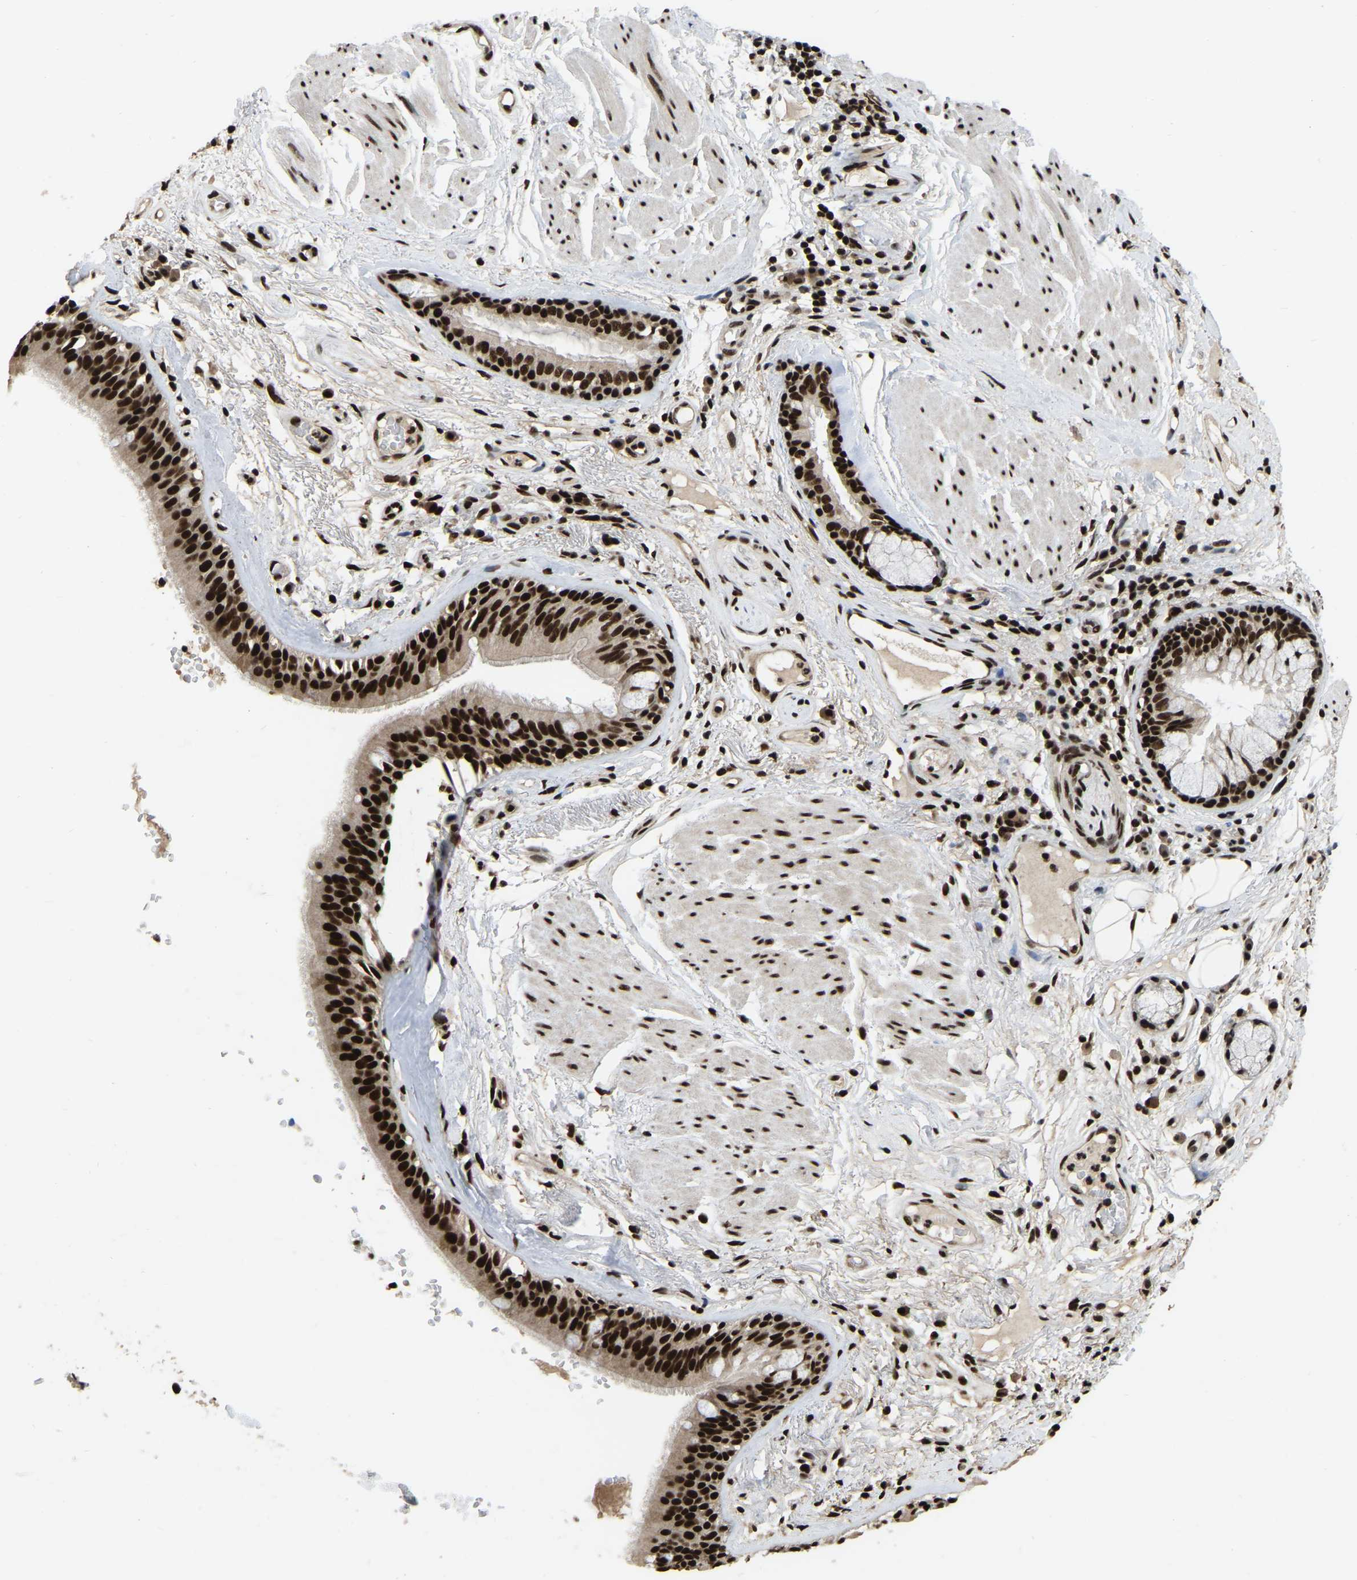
{"staining": {"intensity": "strong", "quantity": ">75%", "location": "nuclear"}, "tissue": "bronchus", "cell_type": "Respiratory epithelial cells", "image_type": "normal", "snomed": [{"axis": "morphology", "description": "Normal tissue, NOS"}, {"axis": "topography", "description": "Cartilage tissue"}], "caption": "Brown immunohistochemical staining in normal human bronchus demonstrates strong nuclear positivity in approximately >75% of respiratory epithelial cells.", "gene": "TBL1XR1", "patient": {"sex": "female", "age": 63}}